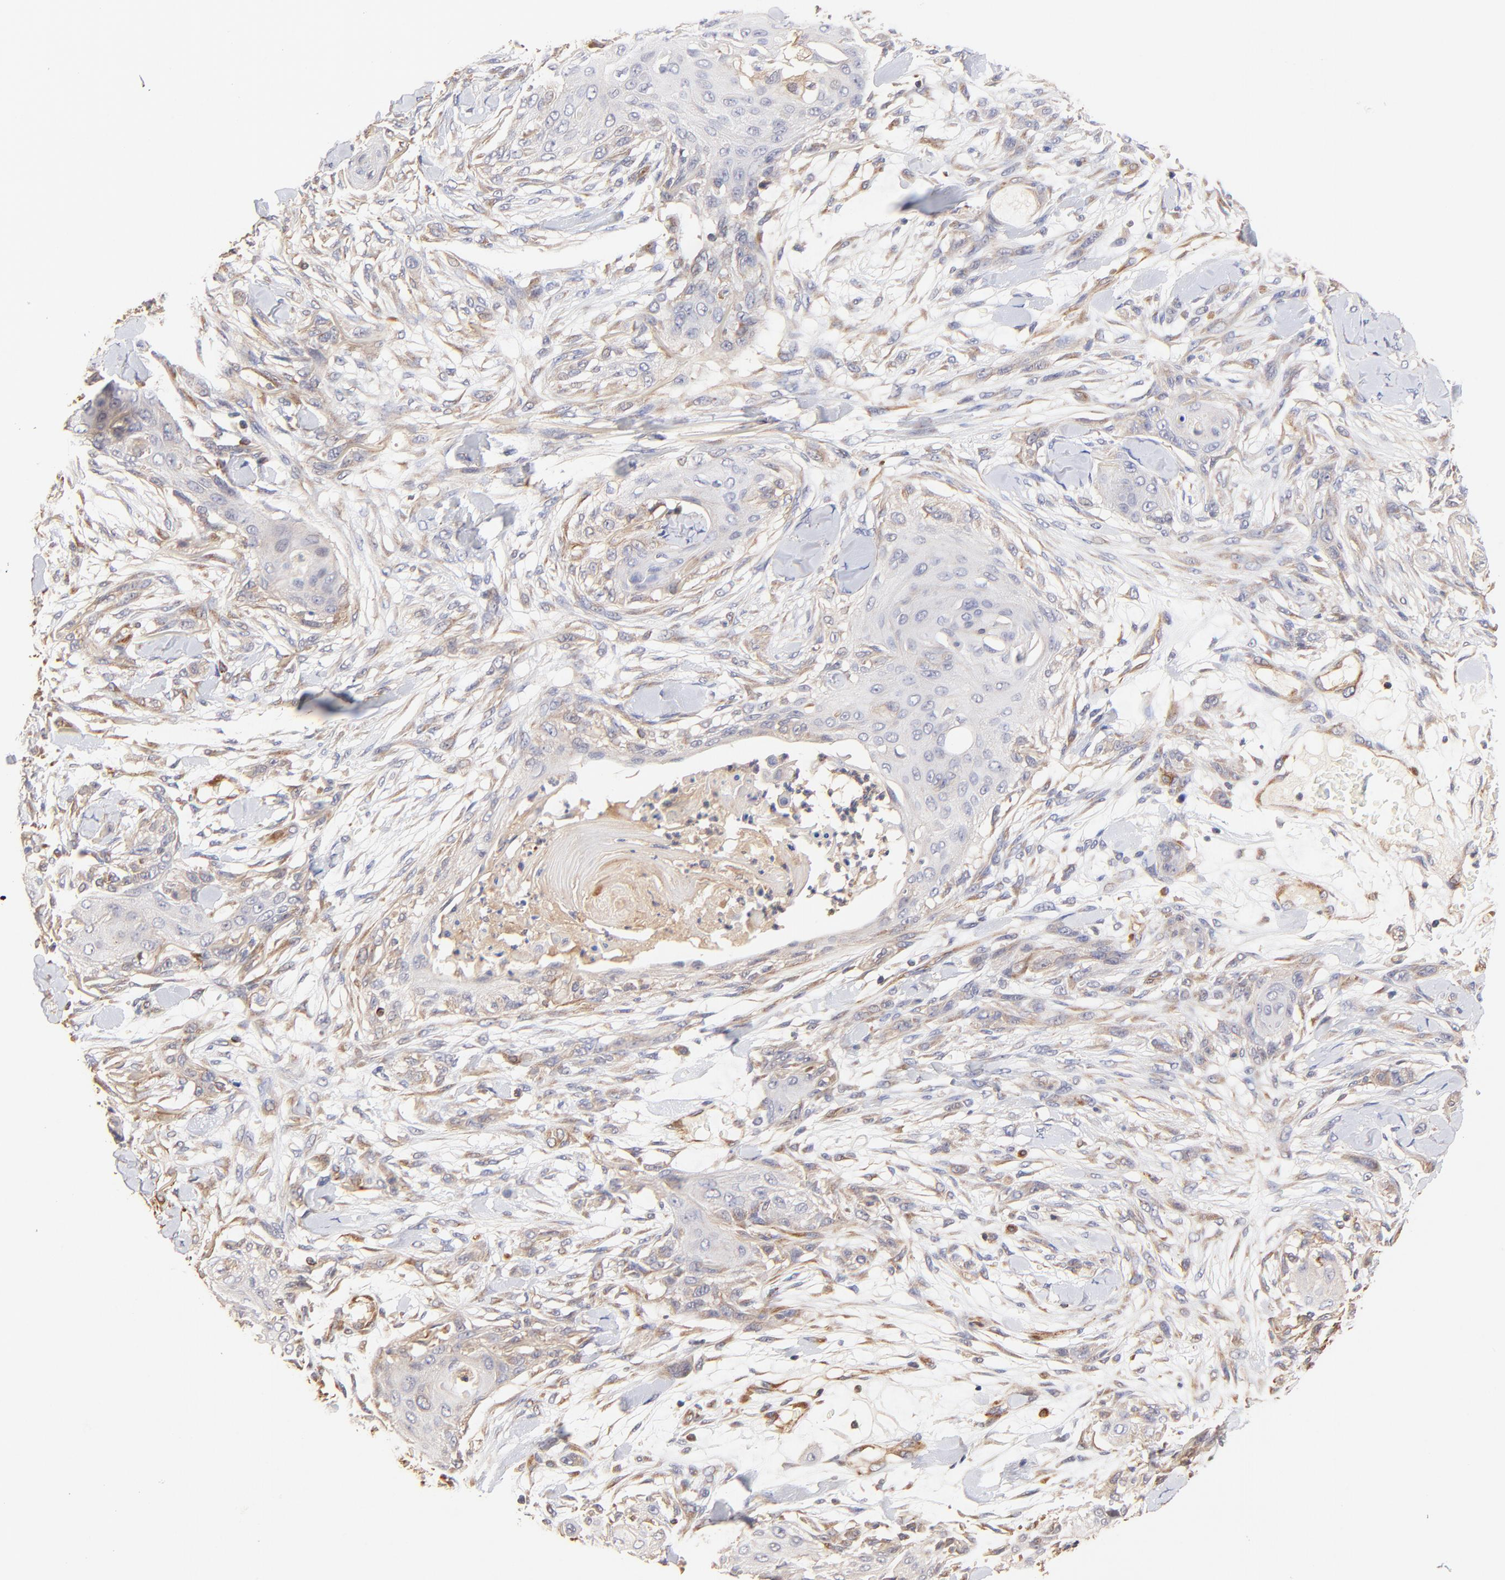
{"staining": {"intensity": "weak", "quantity": "<25%", "location": "cytoplasmic/membranous"}, "tissue": "skin cancer", "cell_type": "Tumor cells", "image_type": "cancer", "snomed": [{"axis": "morphology", "description": "Squamous cell carcinoma, NOS"}, {"axis": "topography", "description": "Skin"}], "caption": "An immunohistochemistry (IHC) image of squamous cell carcinoma (skin) is shown. There is no staining in tumor cells of squamous cell carcinoma (skin).", "gene": "TNFAIP3", "patient": {"sex": "female", "age": 59}}